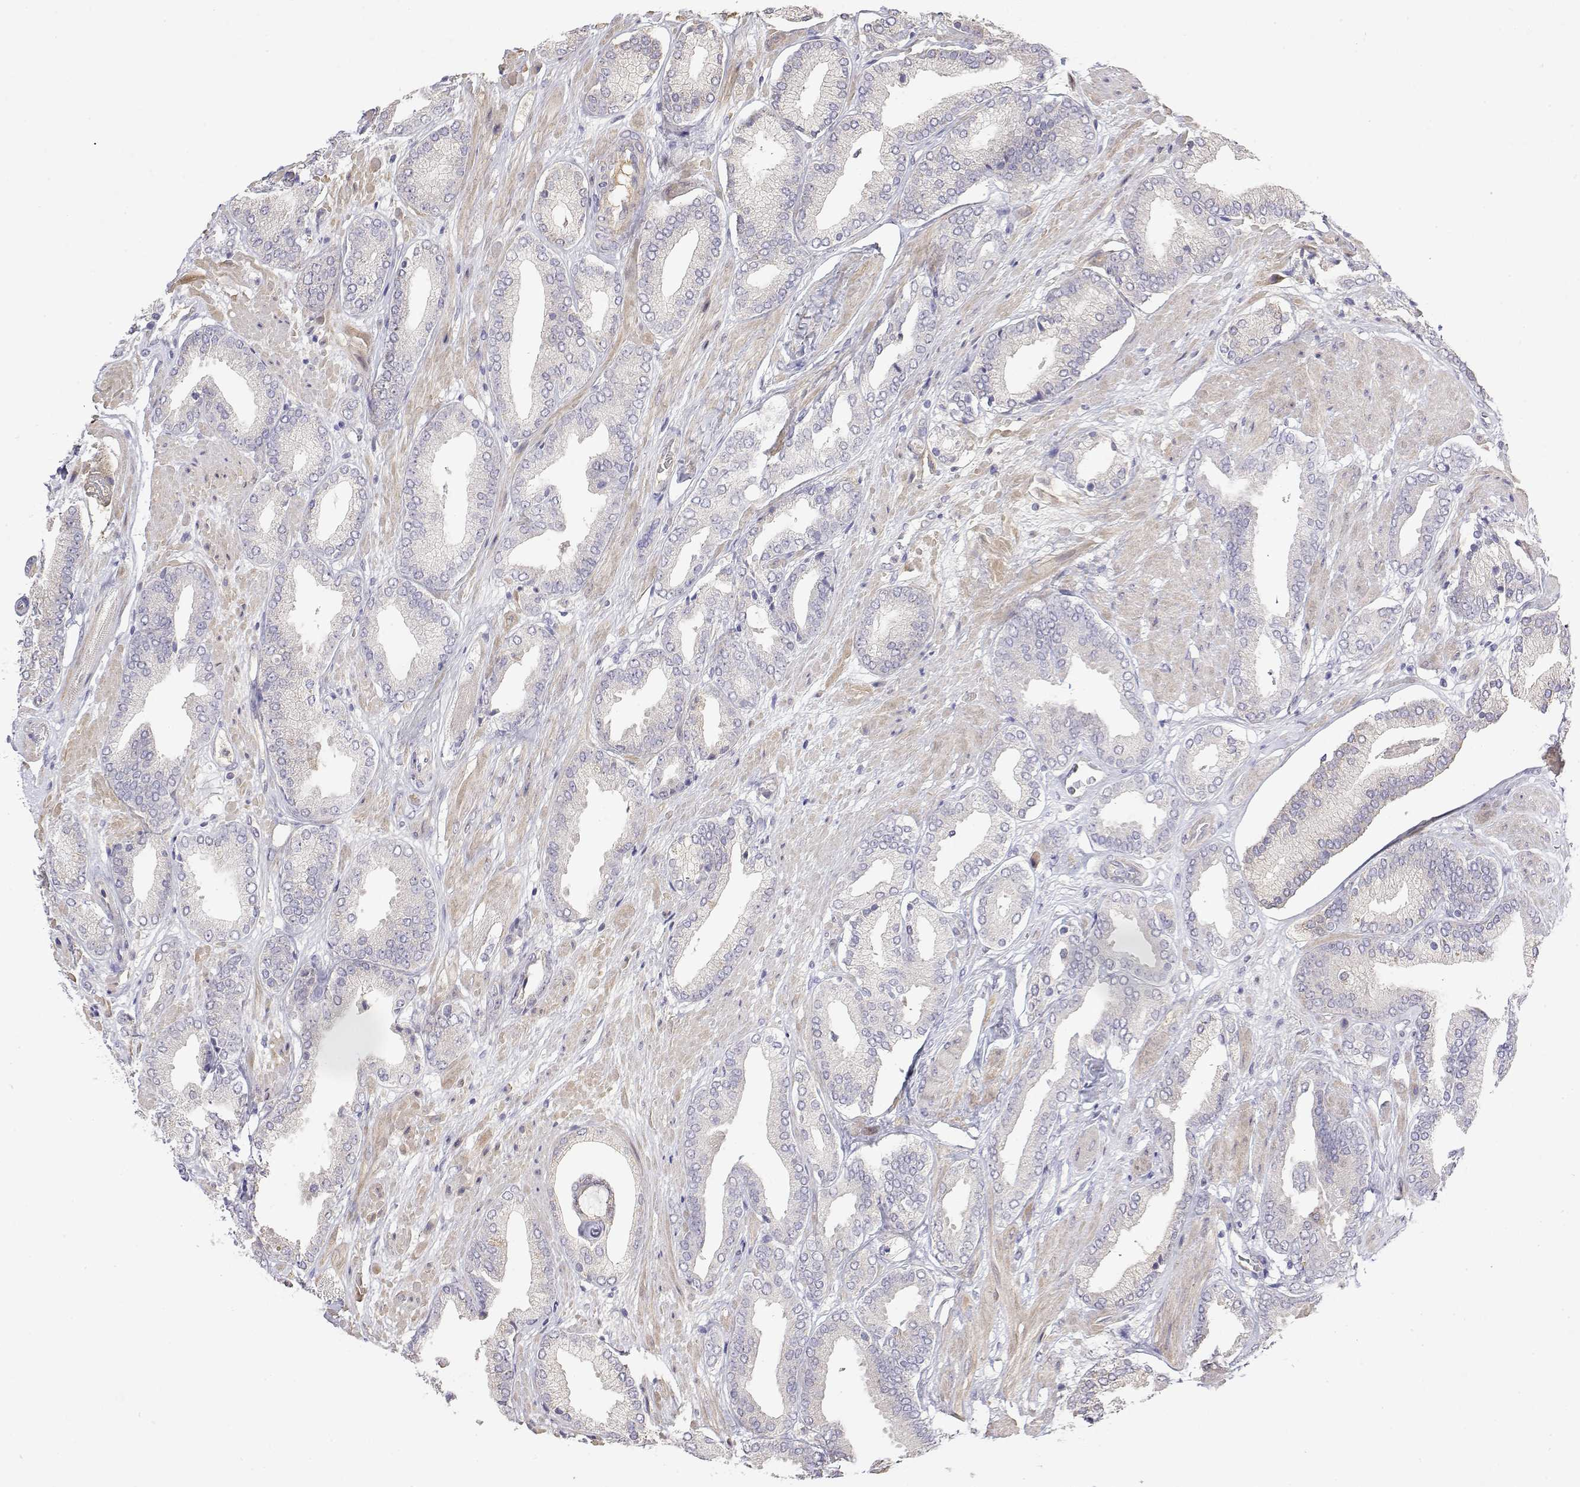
{"staining": {"intensity": "negative", "quantity": "none", "location": "none"}, "tissue": "prostate cancer", "cell_type": "Tumor cells", "image_type": "cancer", "snomed": [{"axis": "morphology", "description": "Adenocarcinoma, High grade"}, {"axis": "topography", "description": "Prostate"}], "caption": "A histopathology image of human prostate adenocarcinoma (high-grade) is negative for staining in tumor cells.", "gene": "GGACT", "patient": {"sex": "male", "age": 56}}